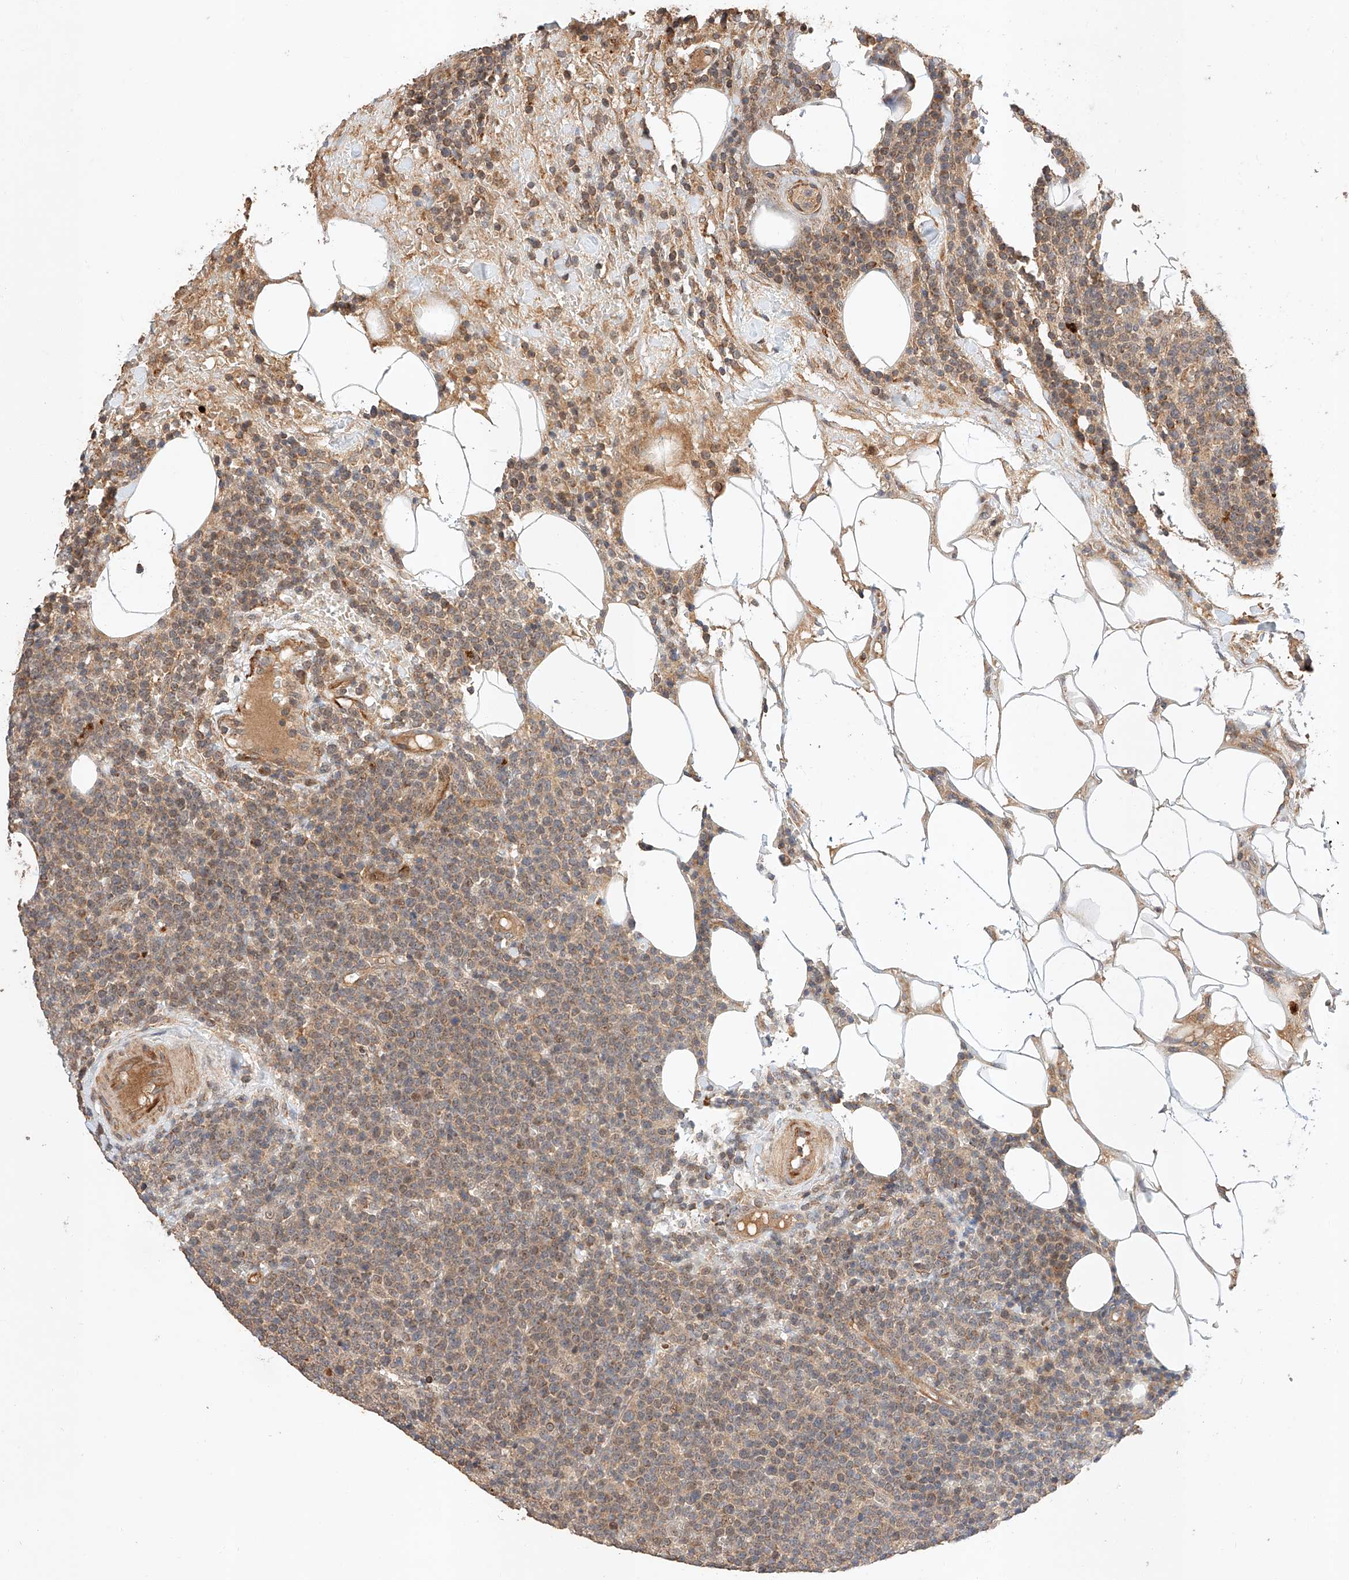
{"staining": {"intensity": "weak", "quantity": ">75%", "location": "cytoplasmic/membranous,nuclear"}, "tissue": "lymphoma", "cell_type": "Tumor cells", "image_type": "cancer", "snomed": [{"axis": "morphology", "description": "Malignant lymphoma, non-Hodgkin's type, High grade"}, {"axis": "topography", "description": "Lymph node"}], "caption": "Approximately >75% of tumor cells in human lymphoma show weak cytoplasmic/membranous and nuclear protein staining as visualized by brown immunohistochemical staining.", "gene": "RAB23", "patient": {"sex": "male", "age": 61}}